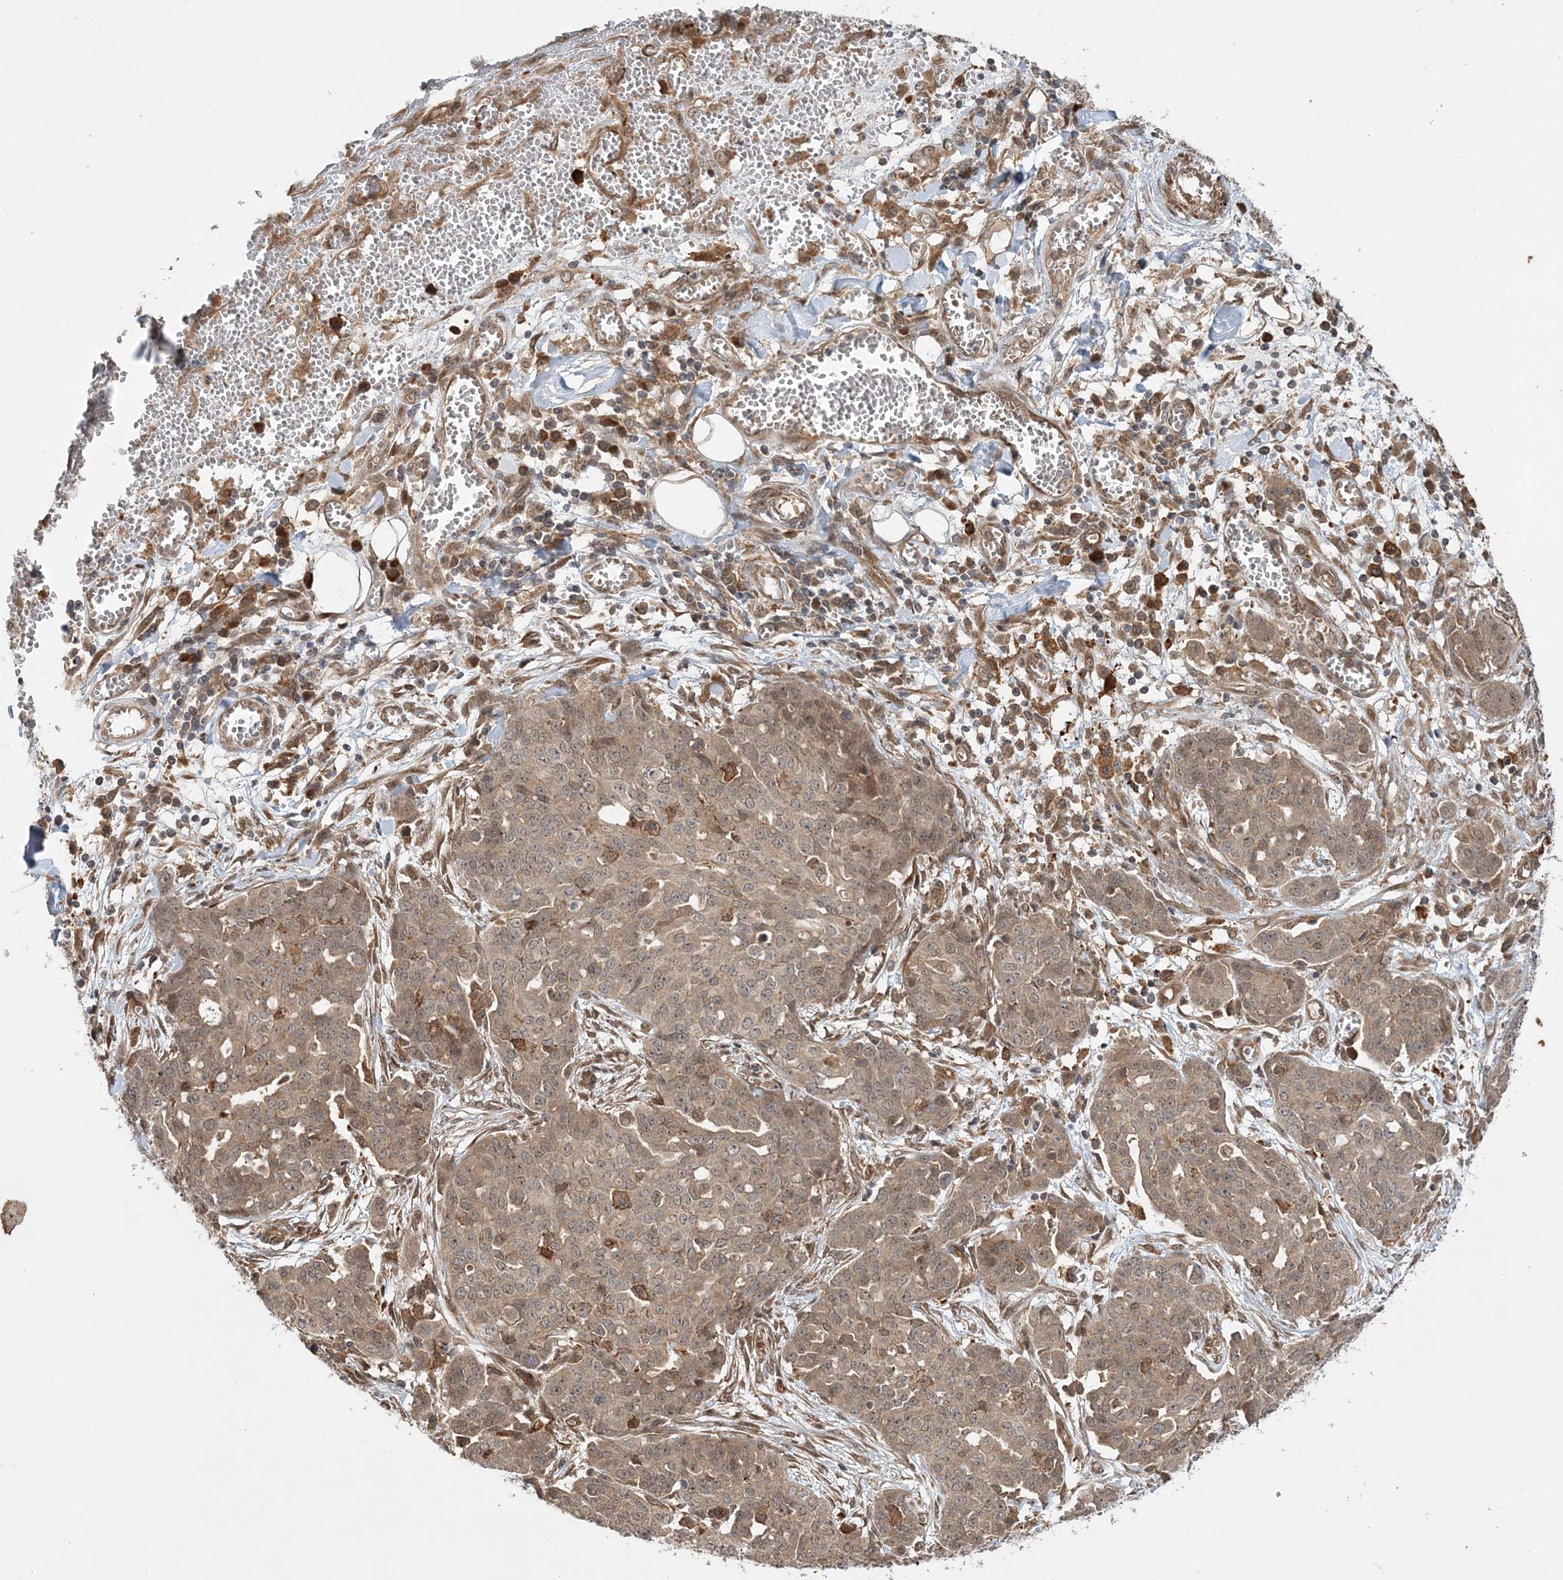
{"staining": {"intensity": "weak", "quantity": ">75%", "location": "cytoplasmic/membranous"}, "tissue": "ovarian cancer", "cell_type": "Tumor cells", "image_type": "cancer", "snomed": [{"axis": "morphology", "description": "Cystadenocarcinoma, serous, NOS"}, {"axis": "topography", "description": "Soft tissue"}, {"axis": "topography", "description": "Ovary"}], "caption": "Tumor cells show low levels of weak cytoplasmic/membranous expression in about >75% of cells in human ovarian serous cystadenocarcinoma. (DAB (3,3'-diaminobenzidine) = brown stain, brightfield microscopy at high magnification).", "gene": "UBTD2", "patient": {"sex": "female", "age": 57}}